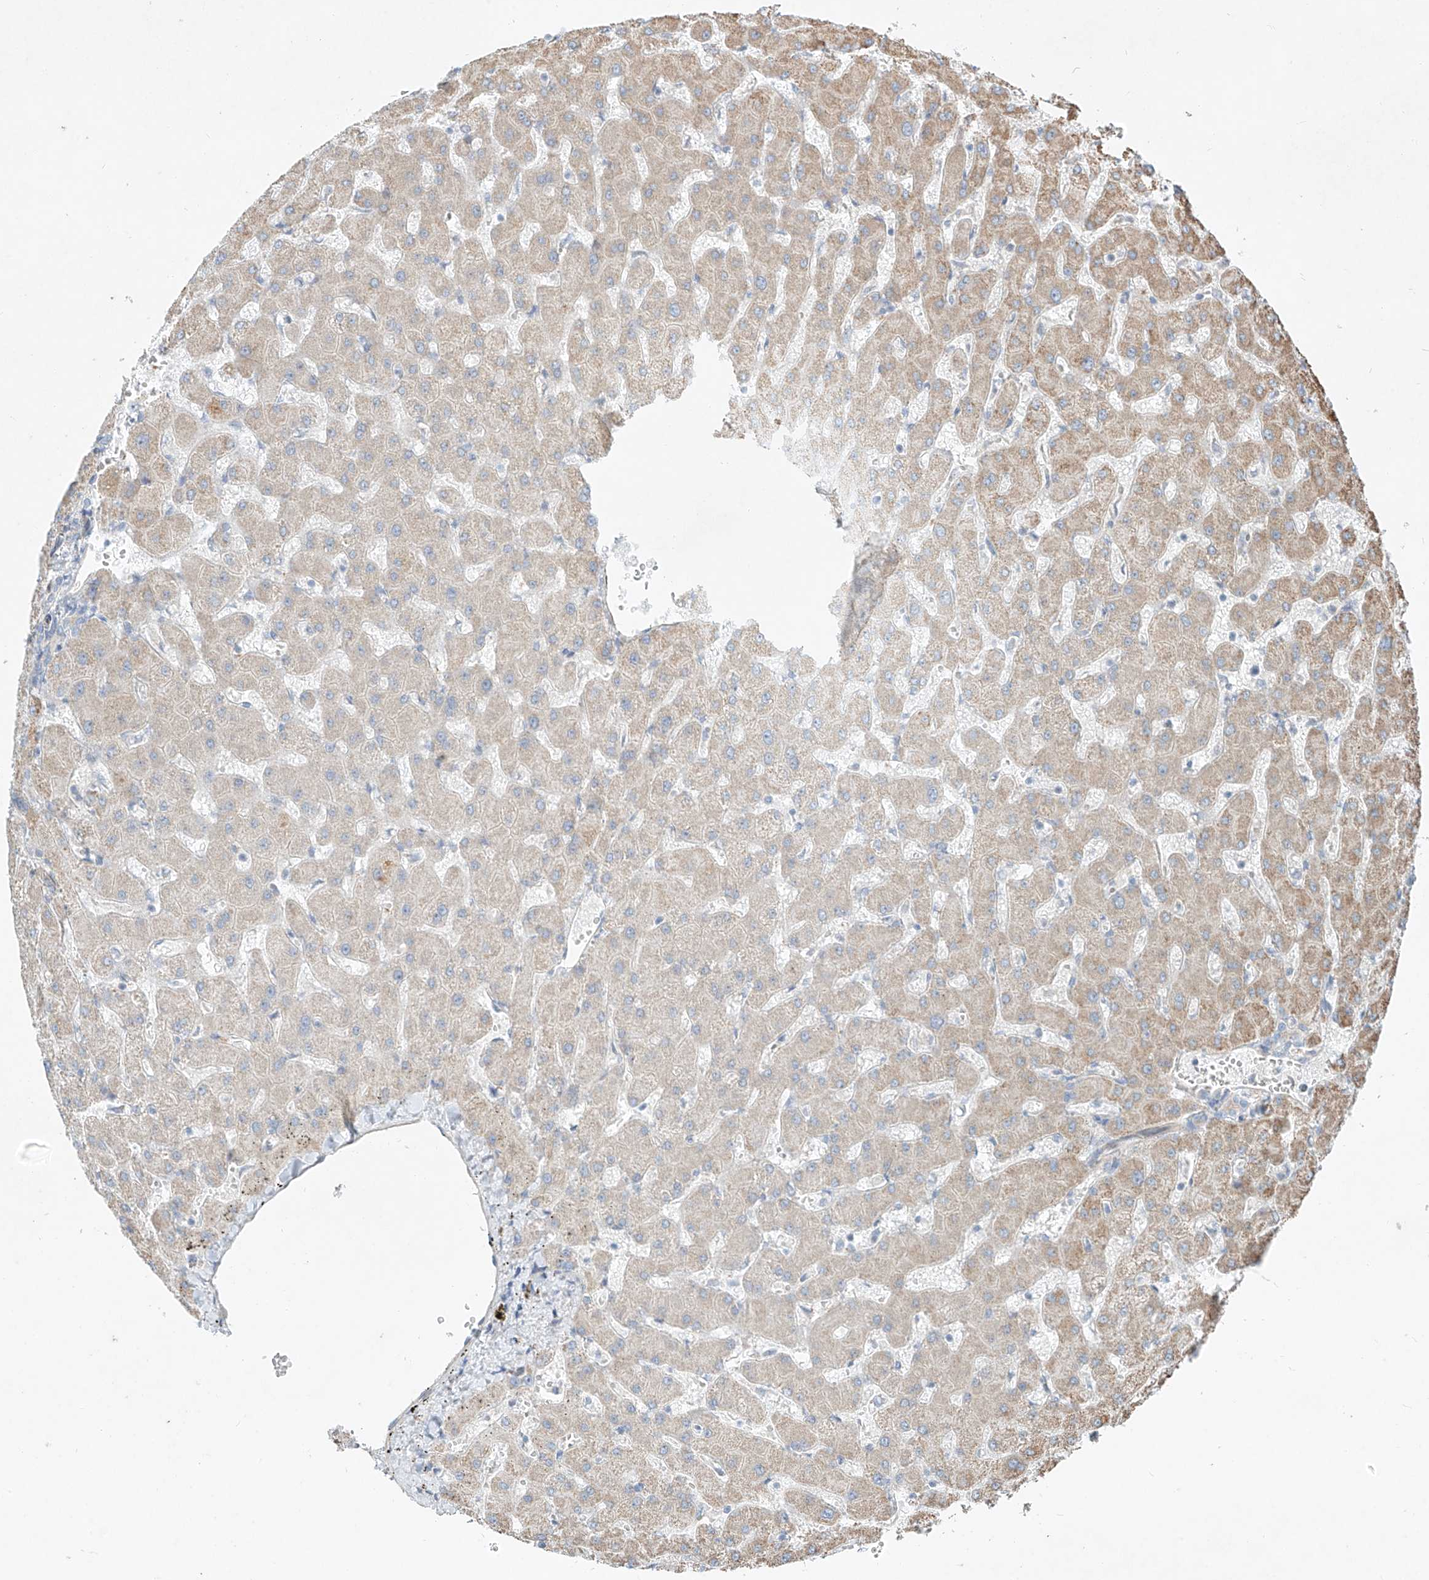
{"staining": {"intensity": "negative", "quantity": "none", "location": "none"}, "tissue": "liver", "cell_type": "Cholangiocytes", "image_type": "normal", "snomed": [{"axis": "morphology", "description": "Normal tissue, NOS"}, {"axis": "topography", "description": "Liver"}], "caption": "A high-resolution photomicrograph shows immunohistochemistry (IHC) staining of benign liver, which demonstrates no significant positivity in cholangiocytes.", "gene": "AJM1", "patient": {"sex": "female", "age": 63}}